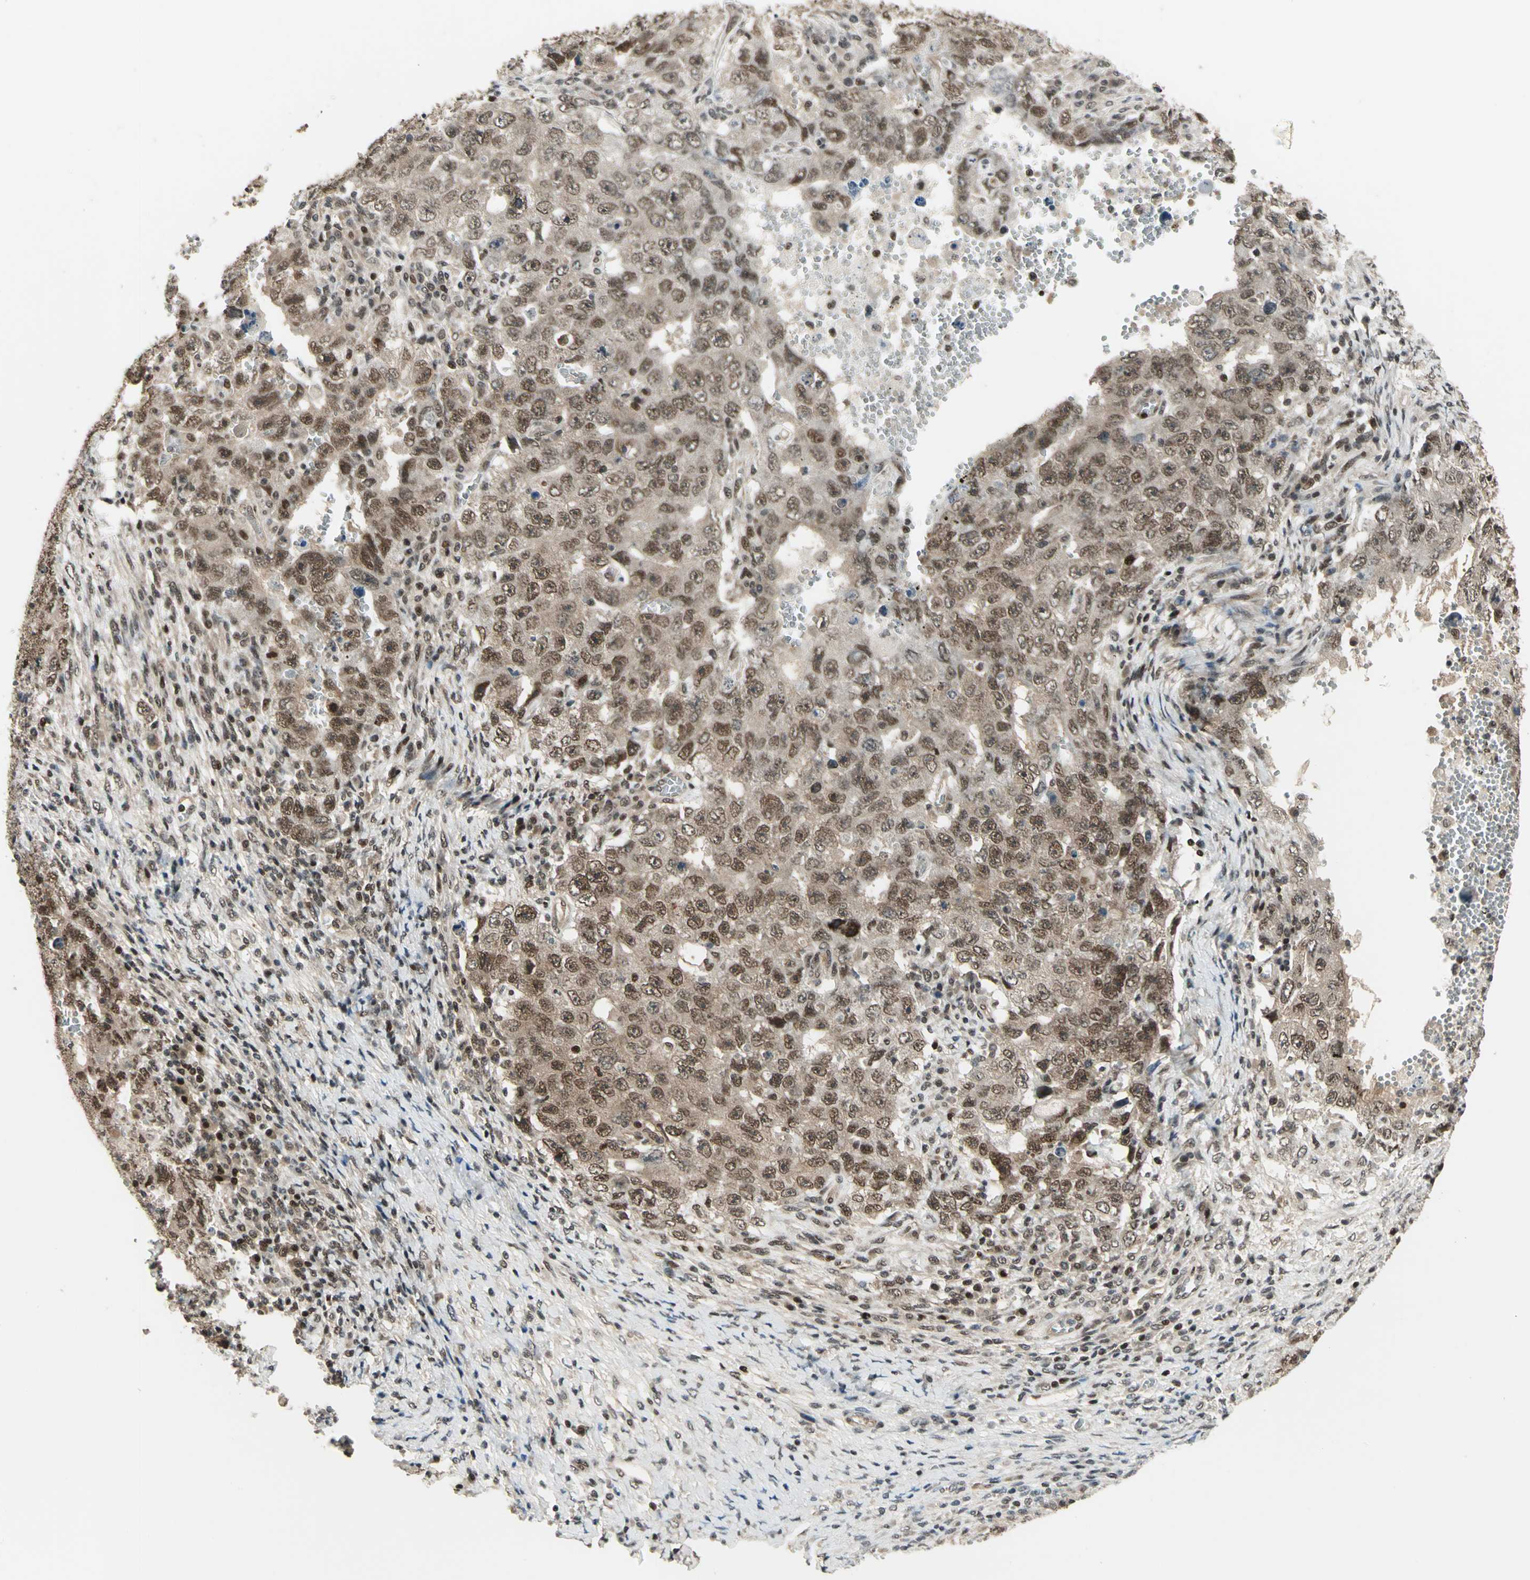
{"staining": {"intensity": "moderate", "quantity": ">75%", "location": "cytoplasmic/membranous,nuclear"}, "tissue": "testis cancer", "cell_type": "Tumor cells", "image_type": "cancer", "snomed": [{"axis": "morphology", "description": "Carcinoma, Embryonal, NOS"}, {"axis": "topography", "description": "Testis"}], "caption": "Immunohistochemistry (IHC) (DAB) staining of testis cancer demonstrates moderate cytoplasmic/membranous and nuclear protein positivity in approximately >75% of tumor cells.", "gene": "PSMC3", "patient": {"sex": "male", "age": 26}}